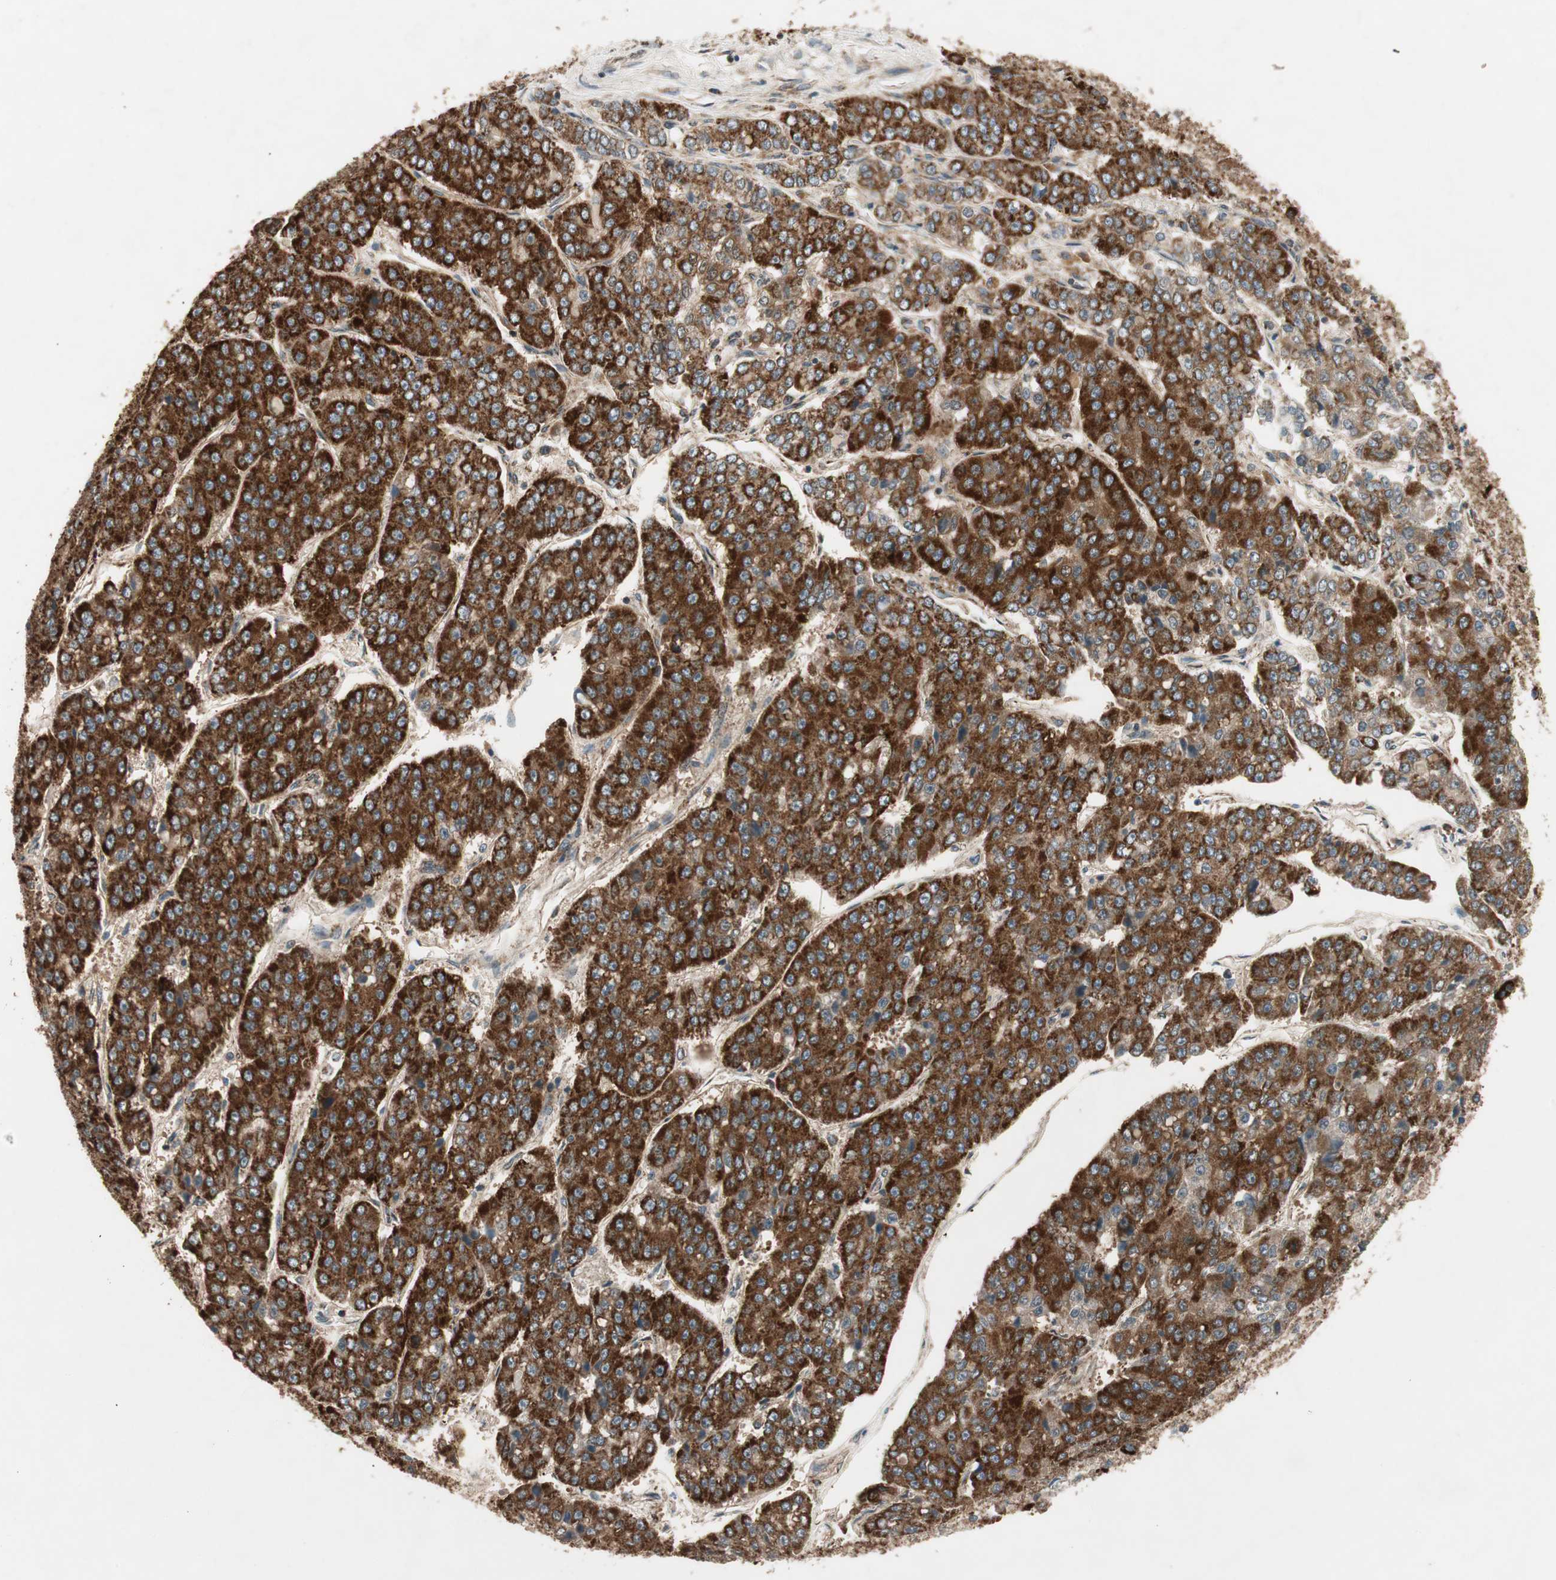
{"staining": {"intensity": "strong", "quantity": ">75%", "location": "cytoplasmic/membranous"}, "tissue": "pancreatic cancer", "cell_type": "Tumor cells", "image_type": "cancer", "snomed": [{"axis": "morphology", "description": "Adenocarcinoma, NOS"}, {"axis": "topography", "description": "Pancreas"}], "caption": "The immunohistochemical stain highlights strong cytoplasmic/membranous positivity in tumor cells of adenocarcinoma (pancreatic) tissue. (brown staining indicates protein expression, while blue staining denotes nuclei).", "gene": "AKAP1", "patient": {"sex": "male", "age": 50}}